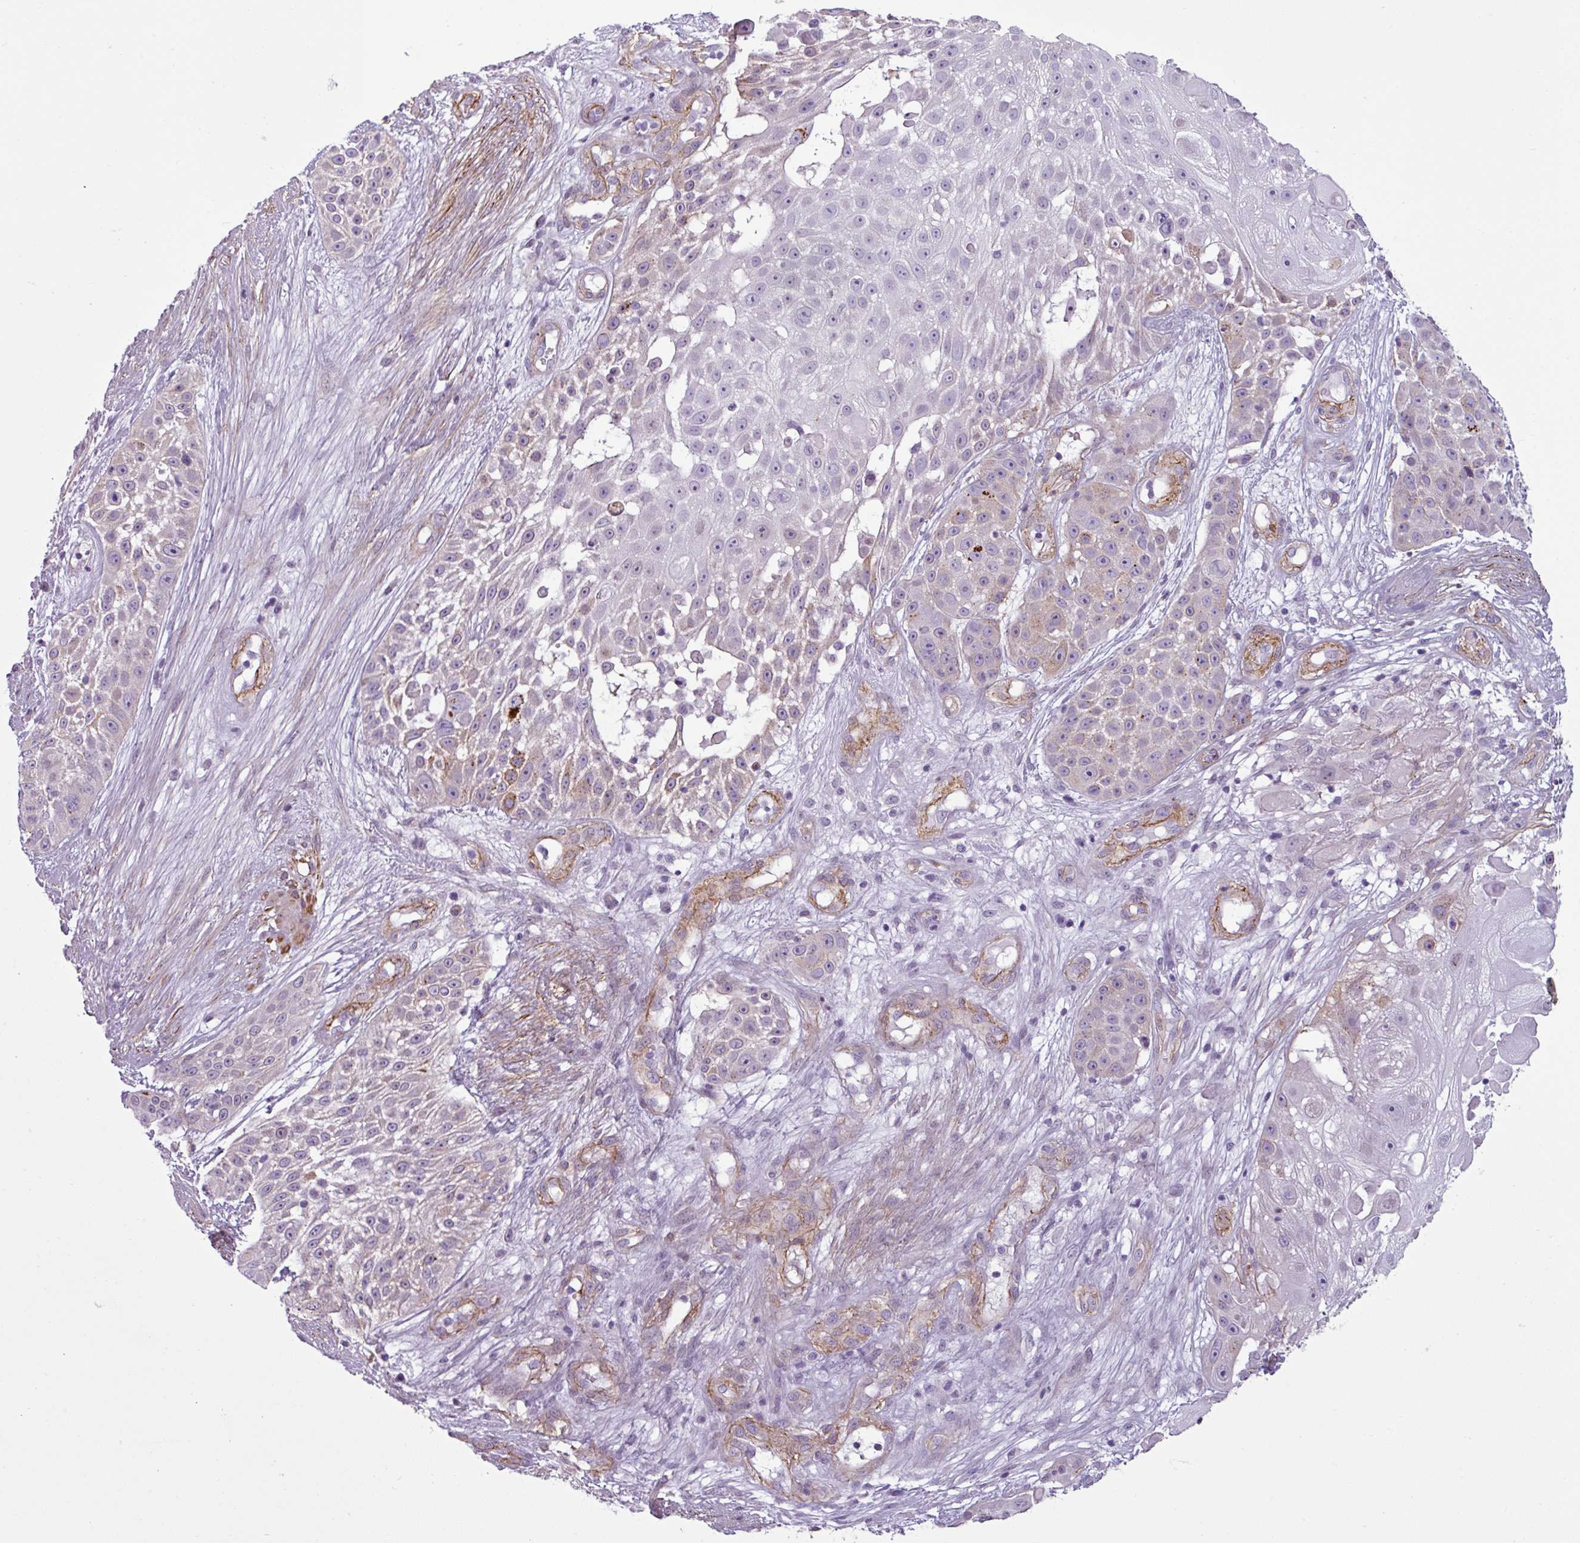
{"staining": {"intensity": "moderate", "quantity": "<25%", "location": "cytoplasmic/membranous,nuclear"}, "tissue": "skin cancer", "cell_type": "Tumor cells", "image_type": "cancer", "snomed": [{"axis": "morphology", "description": "Squamous cell carcinoma, NOS"}, {"axis": "topography", "description": "Skin"}], "caption": "Protein expression analysis of squamous cell carcinoma (skin) reveals moderate cytoplasmic/membranous and nuclear positivity in approximately <25% of tumor cells. Ihc stains the protein of interest in brown and the nuclei are stained blue.", "gene": "ATP10A", "patient": {"sex": "female", "age": 86}}